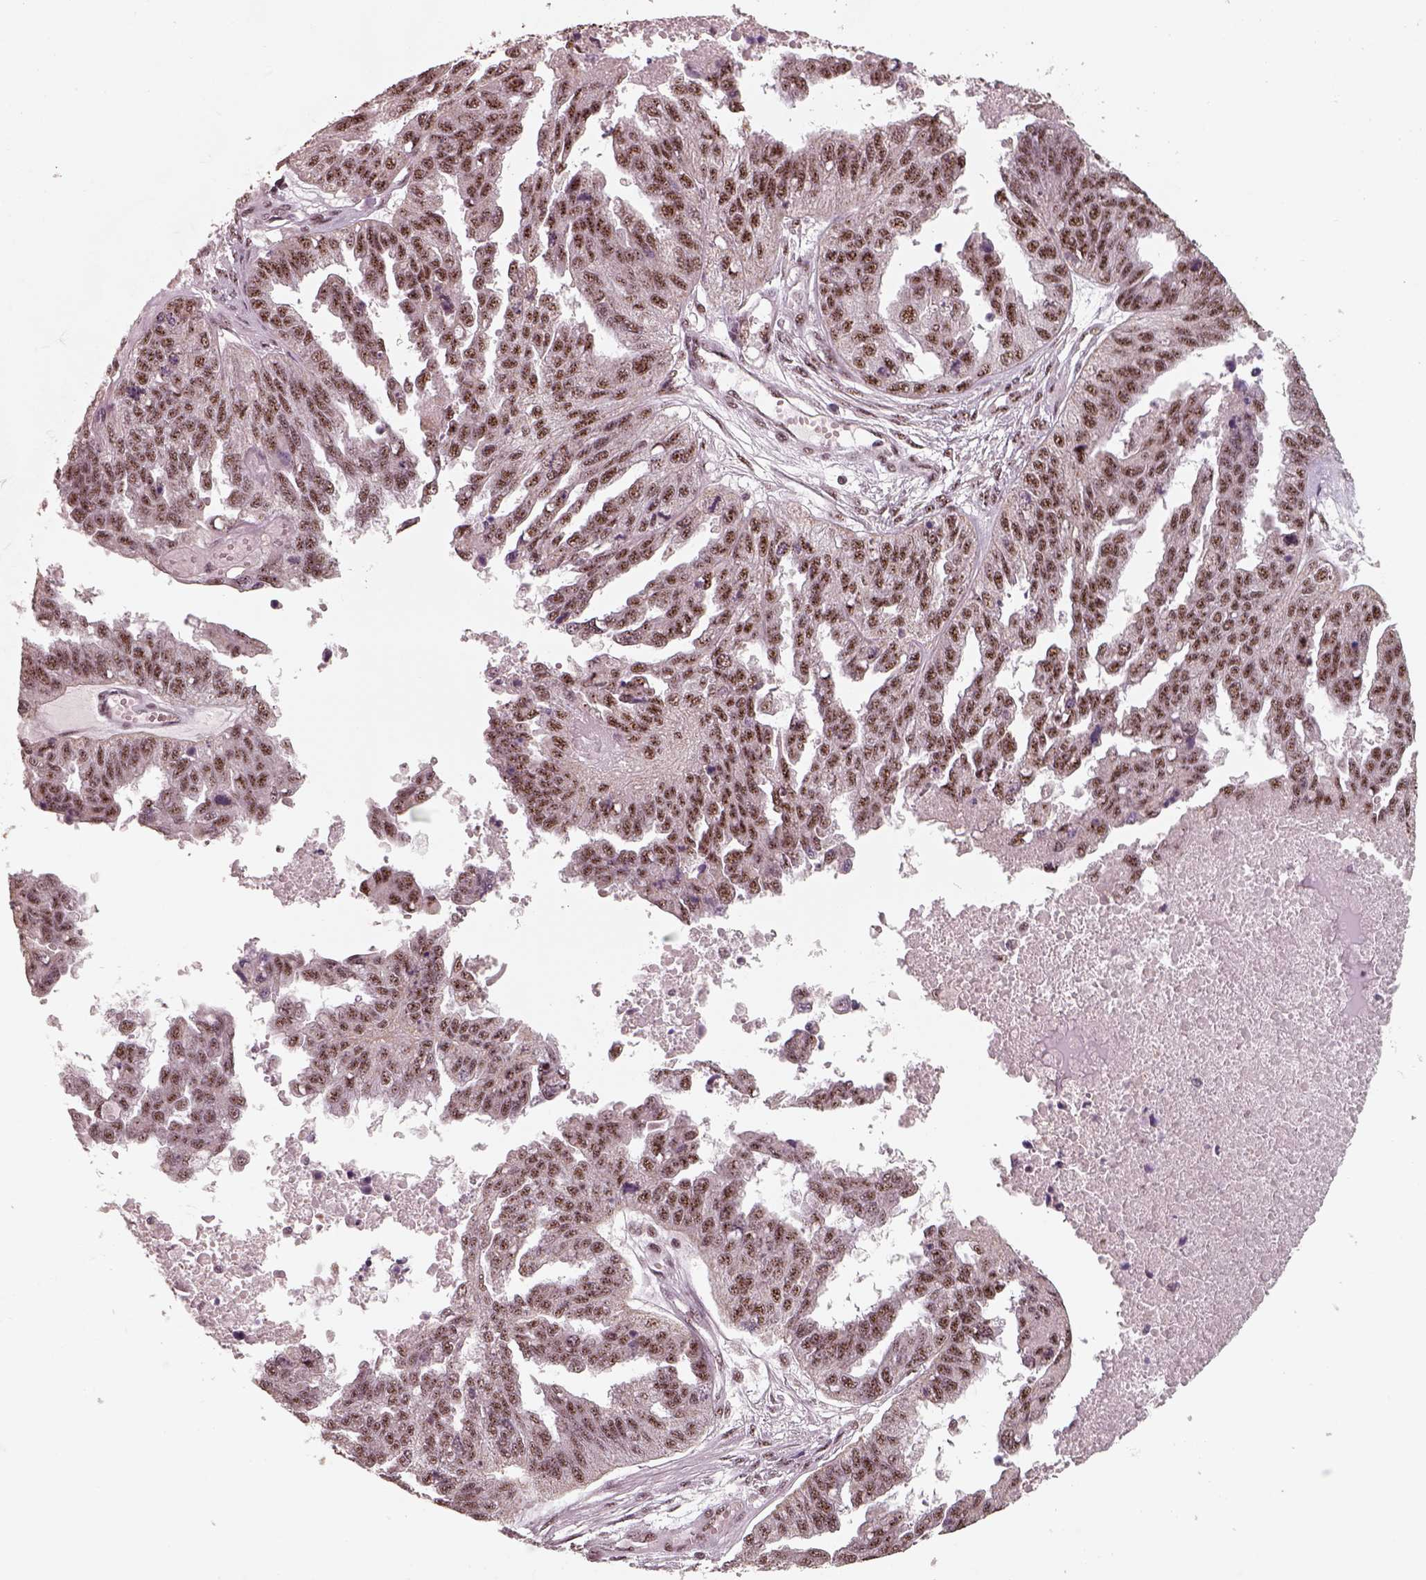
{"staining": {"intensity": "moderate", "quantity": ">75%", "location": "nuclear"}, "tissue": "ovarian cancer", "cell_type": "Tumor cells", "image_type": "cancer", "snomed": [{"axis": "morphology", "description": "Cystadenocarcinoma, serous, NOS"}, {"axis": "topography", "description": "Ovary"}], "caption": "Moderate nuclear protein staining is appreciated in about >75% of tumor cells in ovarian cancer.", "gene": "ATXN7L3", "patient": {"sex": "female", "age": 58}}